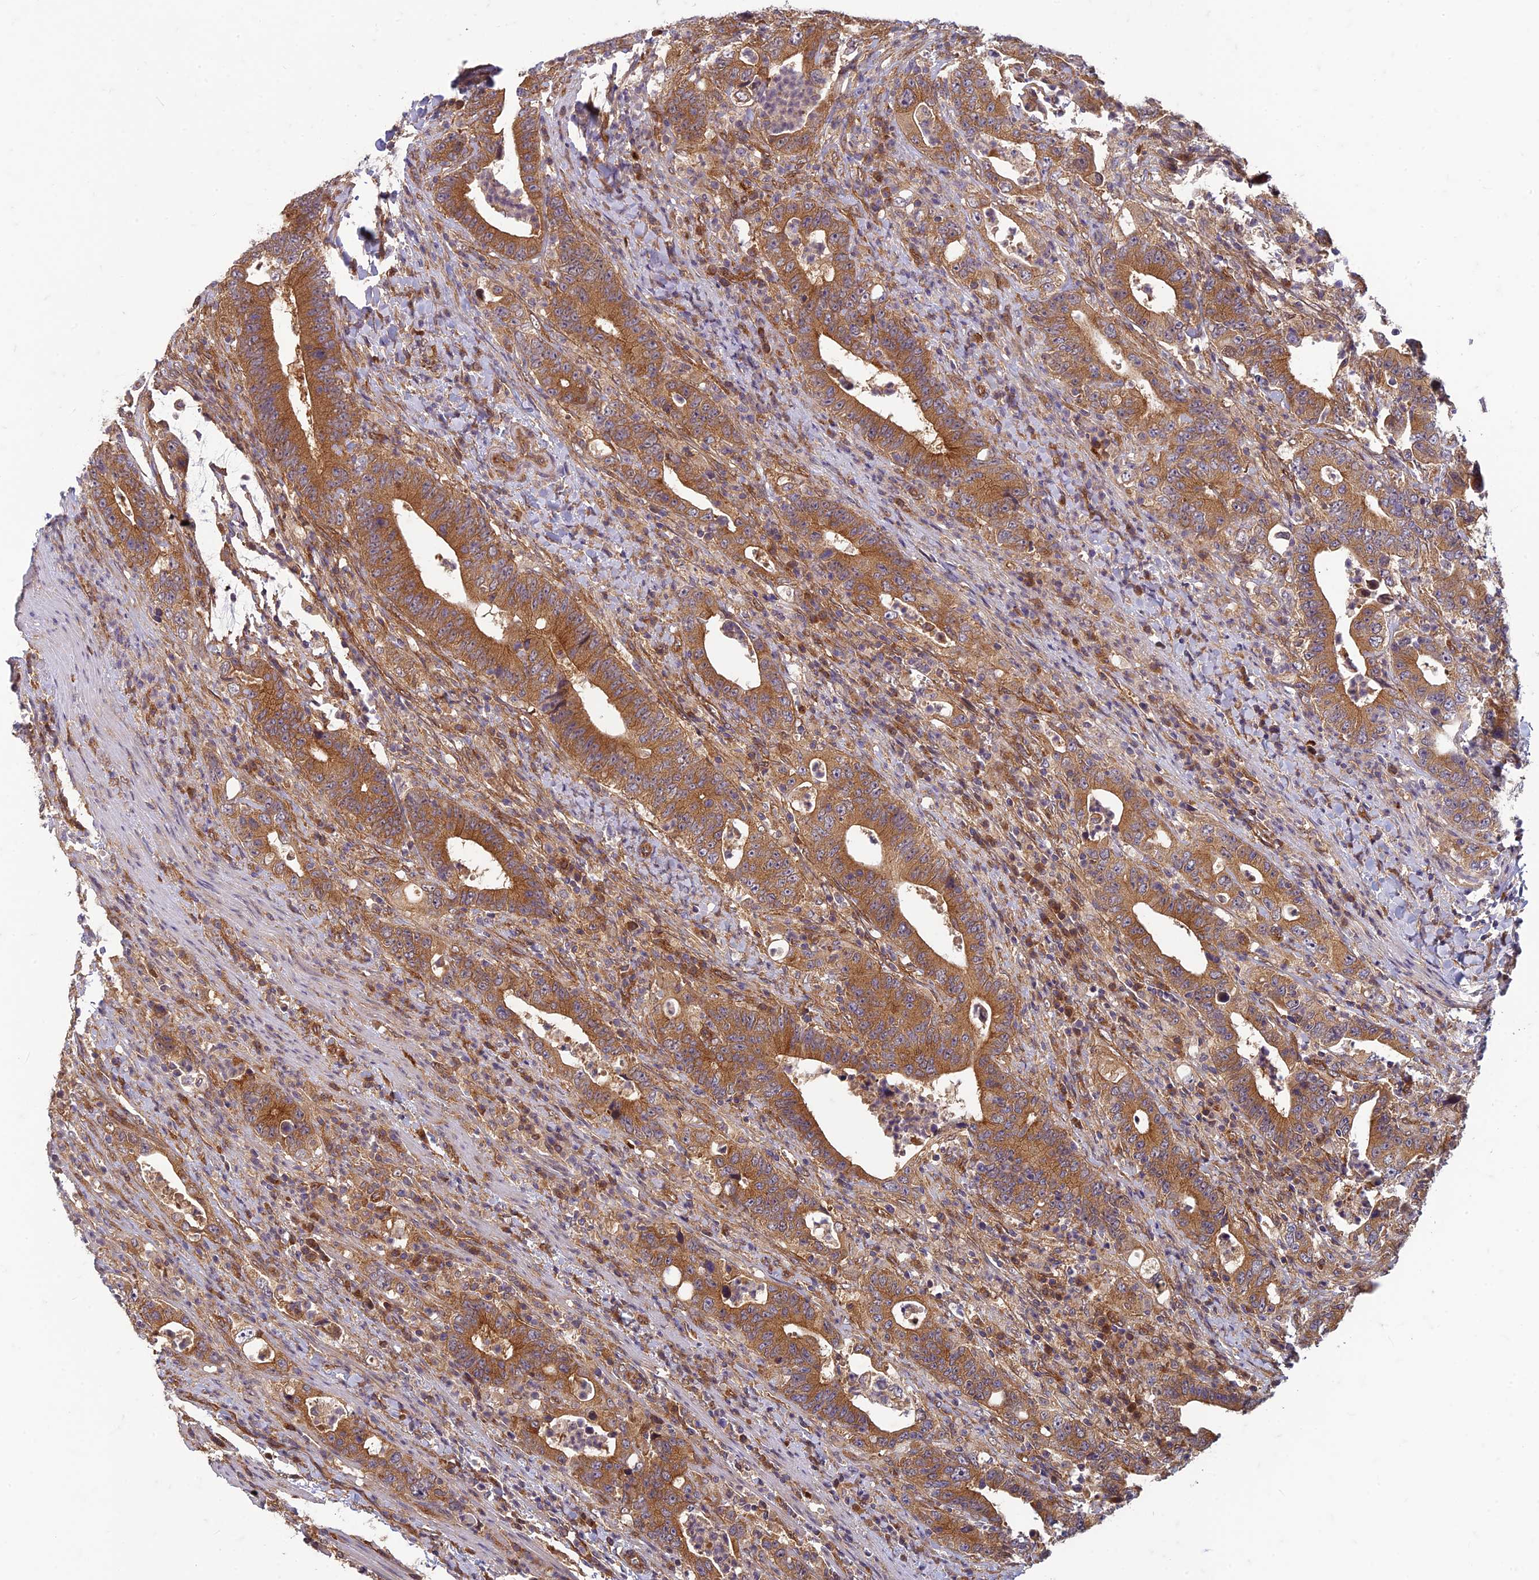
{"staining": {"intensity": "moderate", "quantity": ">75%", "location": "cytoplasmic/membranous"}, "tissue": "colorectal cancer", "cell_type": "Tumor cells", "image_type": "cancer", "snomed": [{"axis": "morphology", "description": "Adenocarcinoma, NOS"}, {"axis": "topography", "description": "Colon"}], "caption": "Moderate cytoplasmic/membranous positivity for a protein is appreciated in about >75% of tumor cells of colorectal adenocarcinoma using immunohistochemistry.", "gene": "TCF25", "patient": {"sex": "female", "age": 75}}